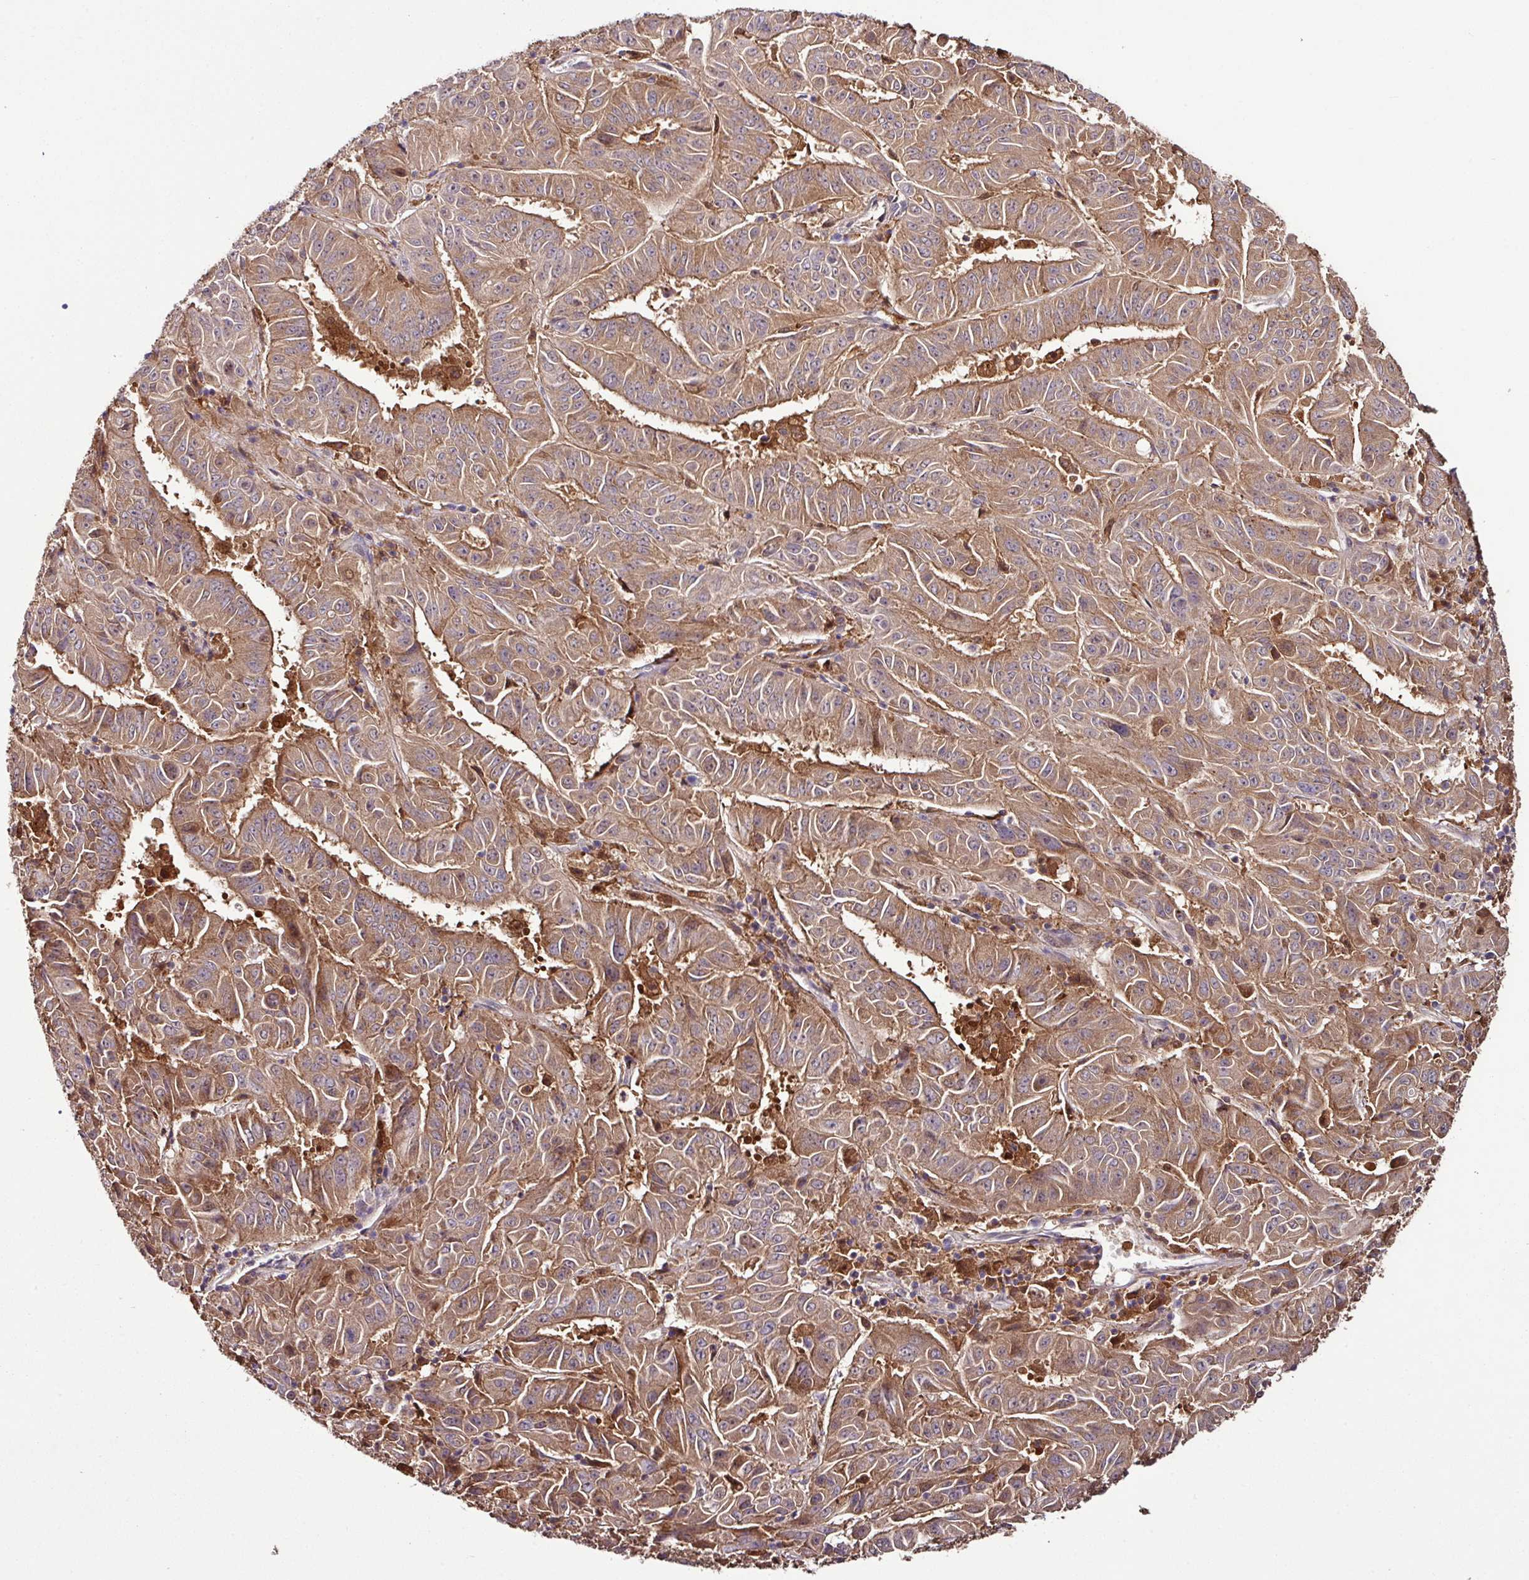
{"staining": {"intensity": "moderate", "quantity": ">75%", "location": "cytoplasmic/membranous"}, "tissue": "pancreatic cancer", "cell_type": "Tumor cells", "image_type": "cancer", "snomed": [{"axis": "morphology", "description": "Adenocarcinoma, NOS"}, {"axis": "topography", "description": "Pancreas"}], "caption": "Immunohistochemical staining of pancreatic adenocarcinoma exhibits medium levels of moderate cytoplasmic/membranous staining in about >75% of tumor cells.", "gene": "GNPDA1", "patient": {"sex": "male", "age": 63}}